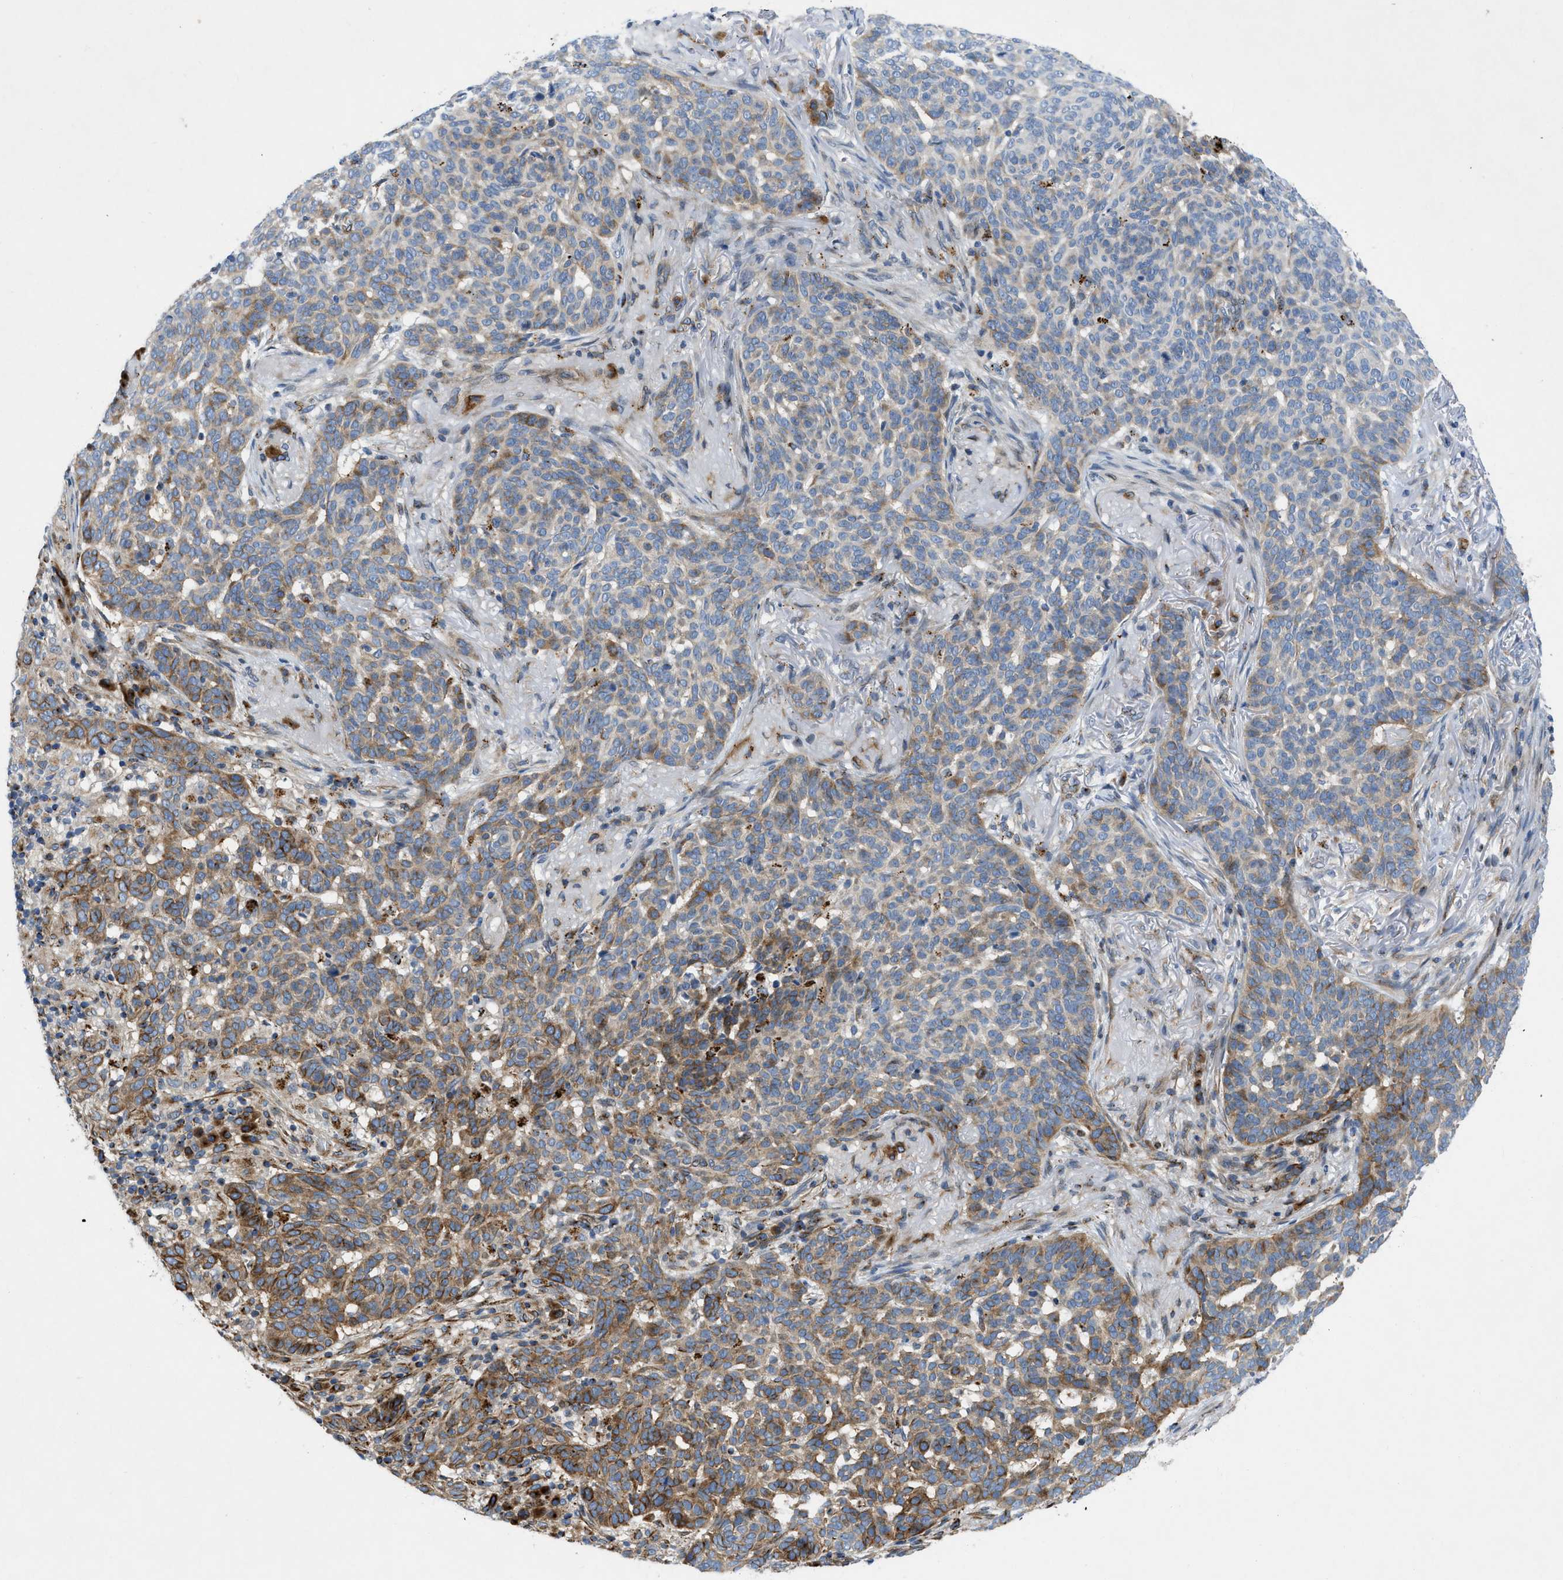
{"staining": {"intensity": "weak", "quantity": "25%-75%", "location": "cytoplasmic/membranous"}, "tissue": "skin cancer", "cell_type": "Tumor cells", "image_type": "cancer", "snomed": [{"axis": "morphology", "description": "Basal cell carcinoma"}, {"axis": "topography", "description": "Skin"}], "caption": "A high-resolution micrograph shows immunohistochemistry staining of skin cancer, which demonstrates weak cytoplasmic/membranous staining in approximately 25%-75% of tumor cells.", "gene": "TMEM248", "patient": {"sex": "male", "age": 85}}